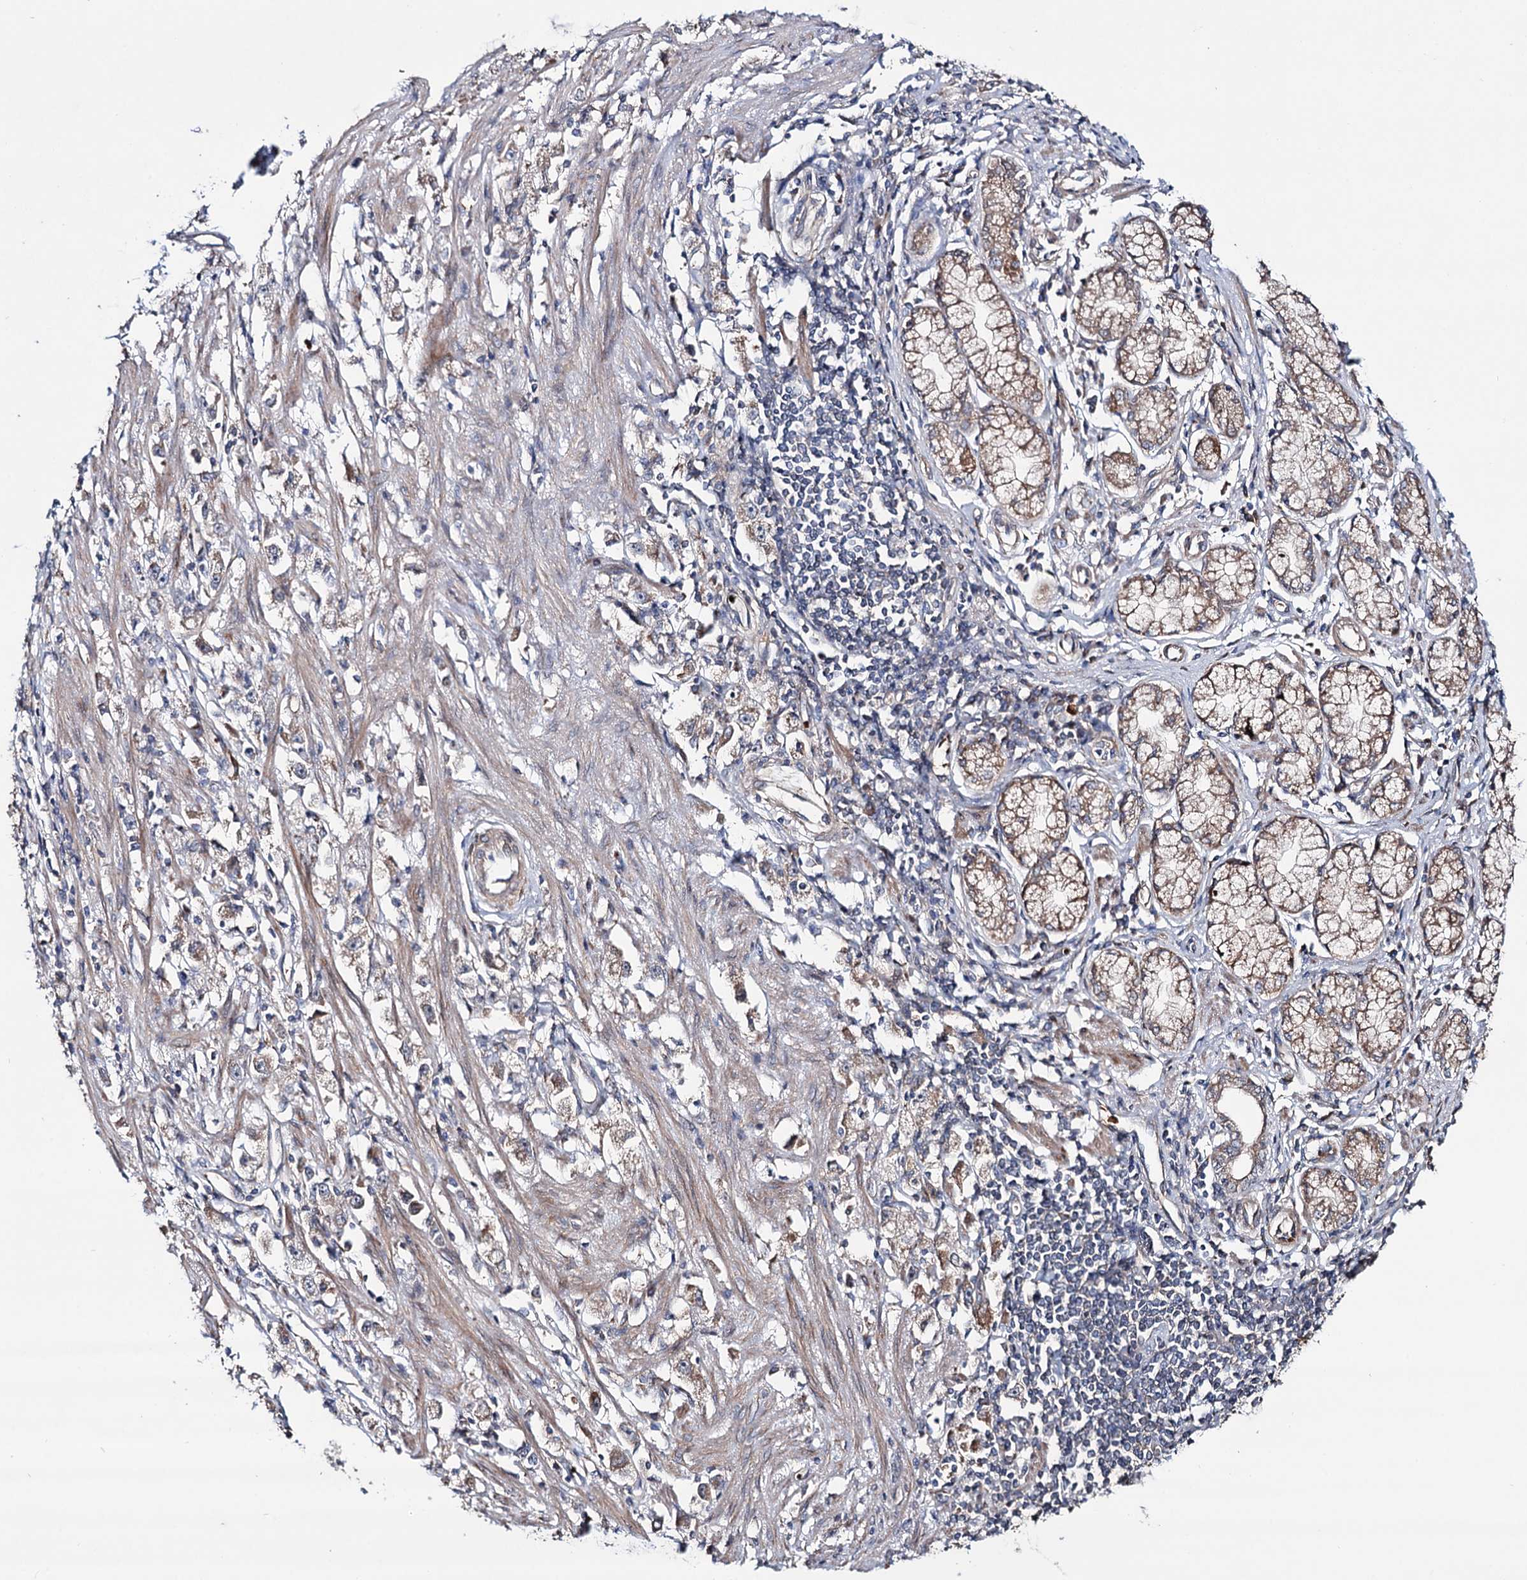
{"staining": {"intensity": "moderate", "quantity": ">75%", "location": "cytoplasmic/membranous"}, "tissue": "stomach cancer", "cell_type": "Tumor cells", "image_type": "cancer", "snomed": [{"axis": "morphology", "description": "Adenocarcinoma, NOS"}, {"axis": "topography", "description": "Stomach"}], "caption": "Adenocarcinoma (stomach) stained with a protein marker shows moderate staining in tumor cells.", "gene": "PTDSS2", "patient": {"sex": "female", "age": 59}}